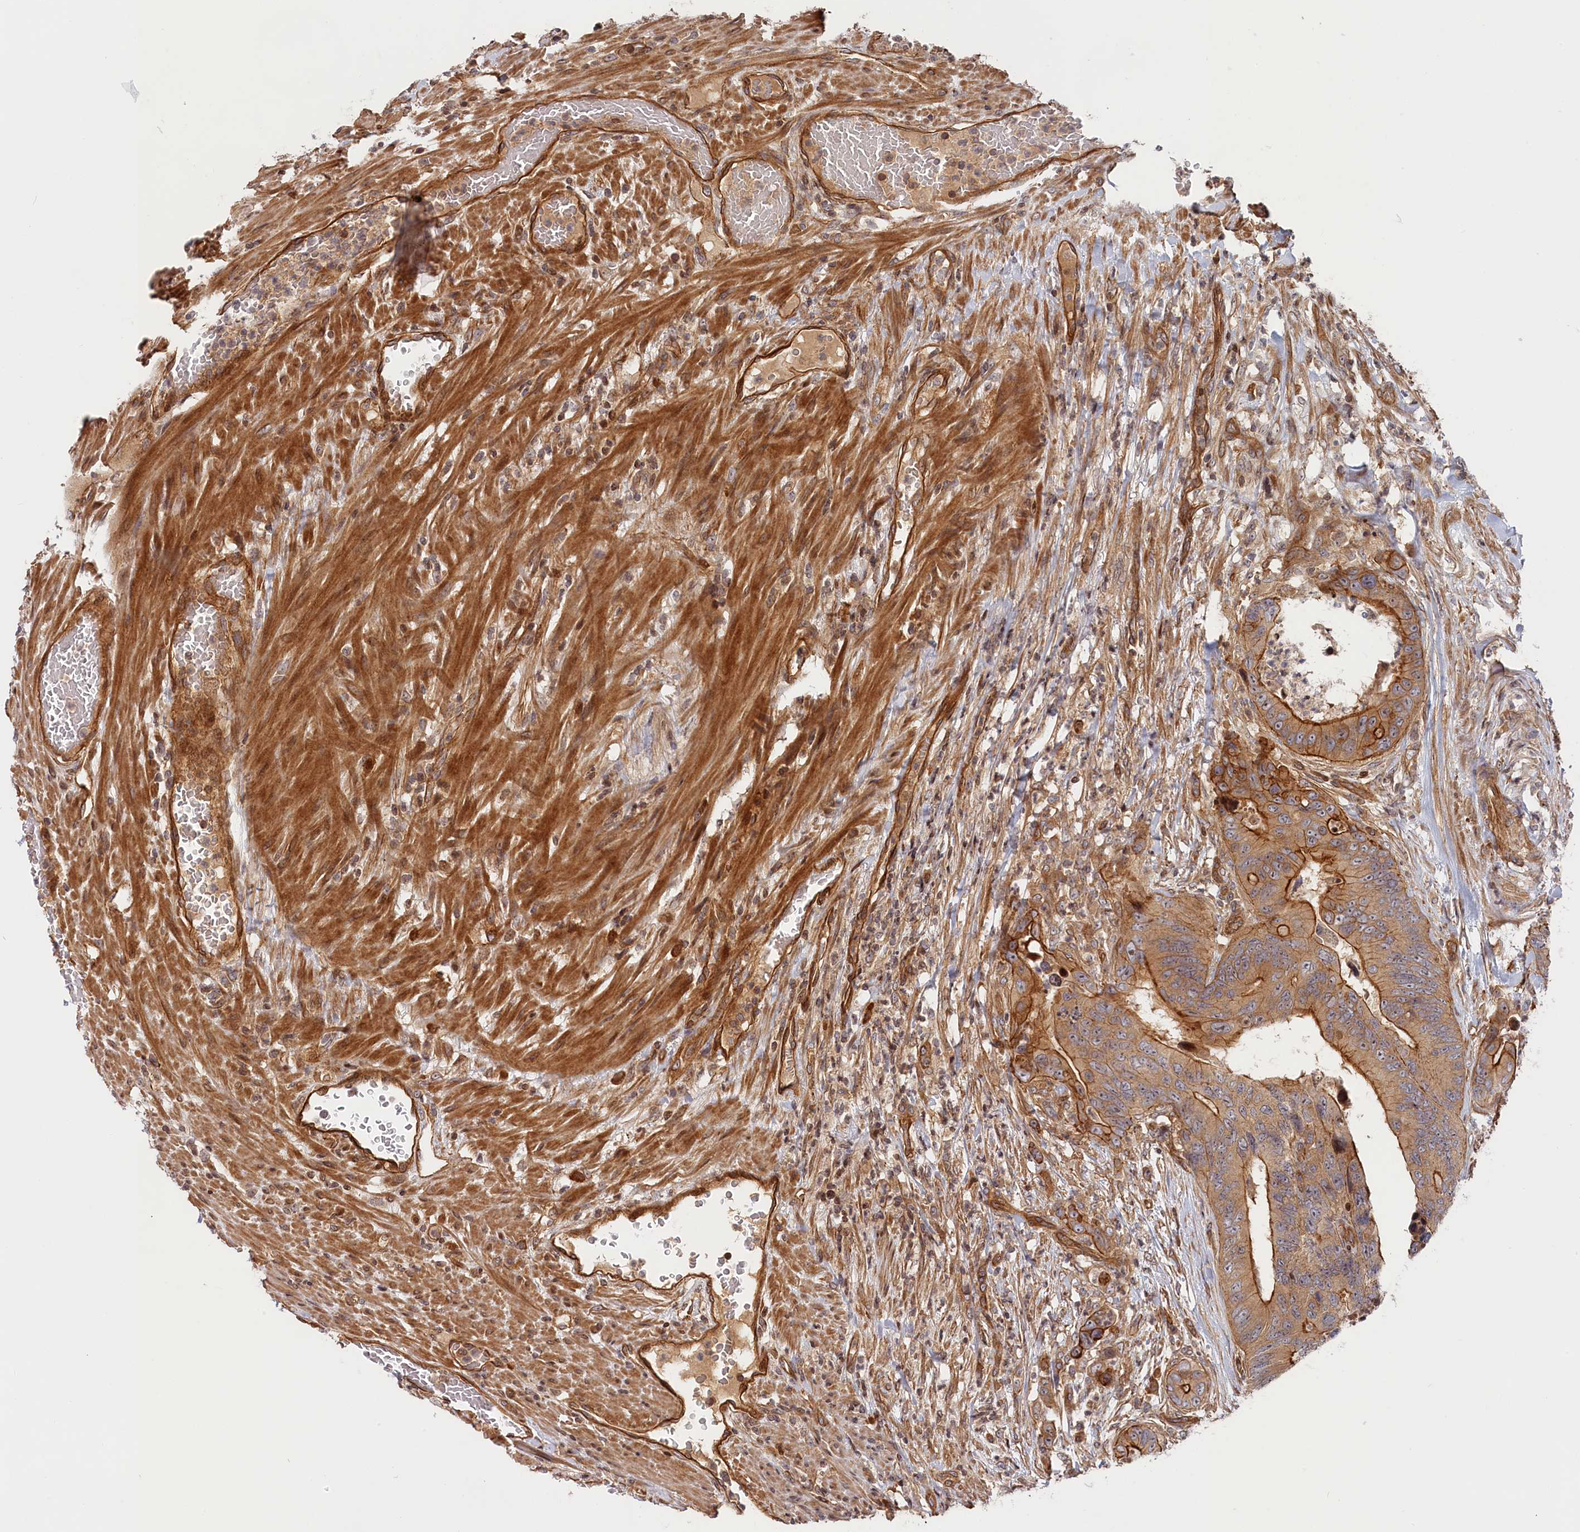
{"staining": {"intensity": "moderate", "quantity": ">75%", "location": "cytoplasmic/membranous"}, "tissue": "colorectal cancer", "cell_type": "Tumor cells", "image_type": "cancer", "snomed": [{"axis": "morphology", "description": "Adenocarcinoma, NOS"}, {"axis": "topography", "description": "Colon"}], "caption": "IHC histopathology image of colorectal cancer stained for a protein (brown), which exhibits medium levels of moderate cytoplasmic/membranous staining in approximately >75% of tumor cells.", "gene": "CEP44", "patient": {"sex": "male", "age": 84}}